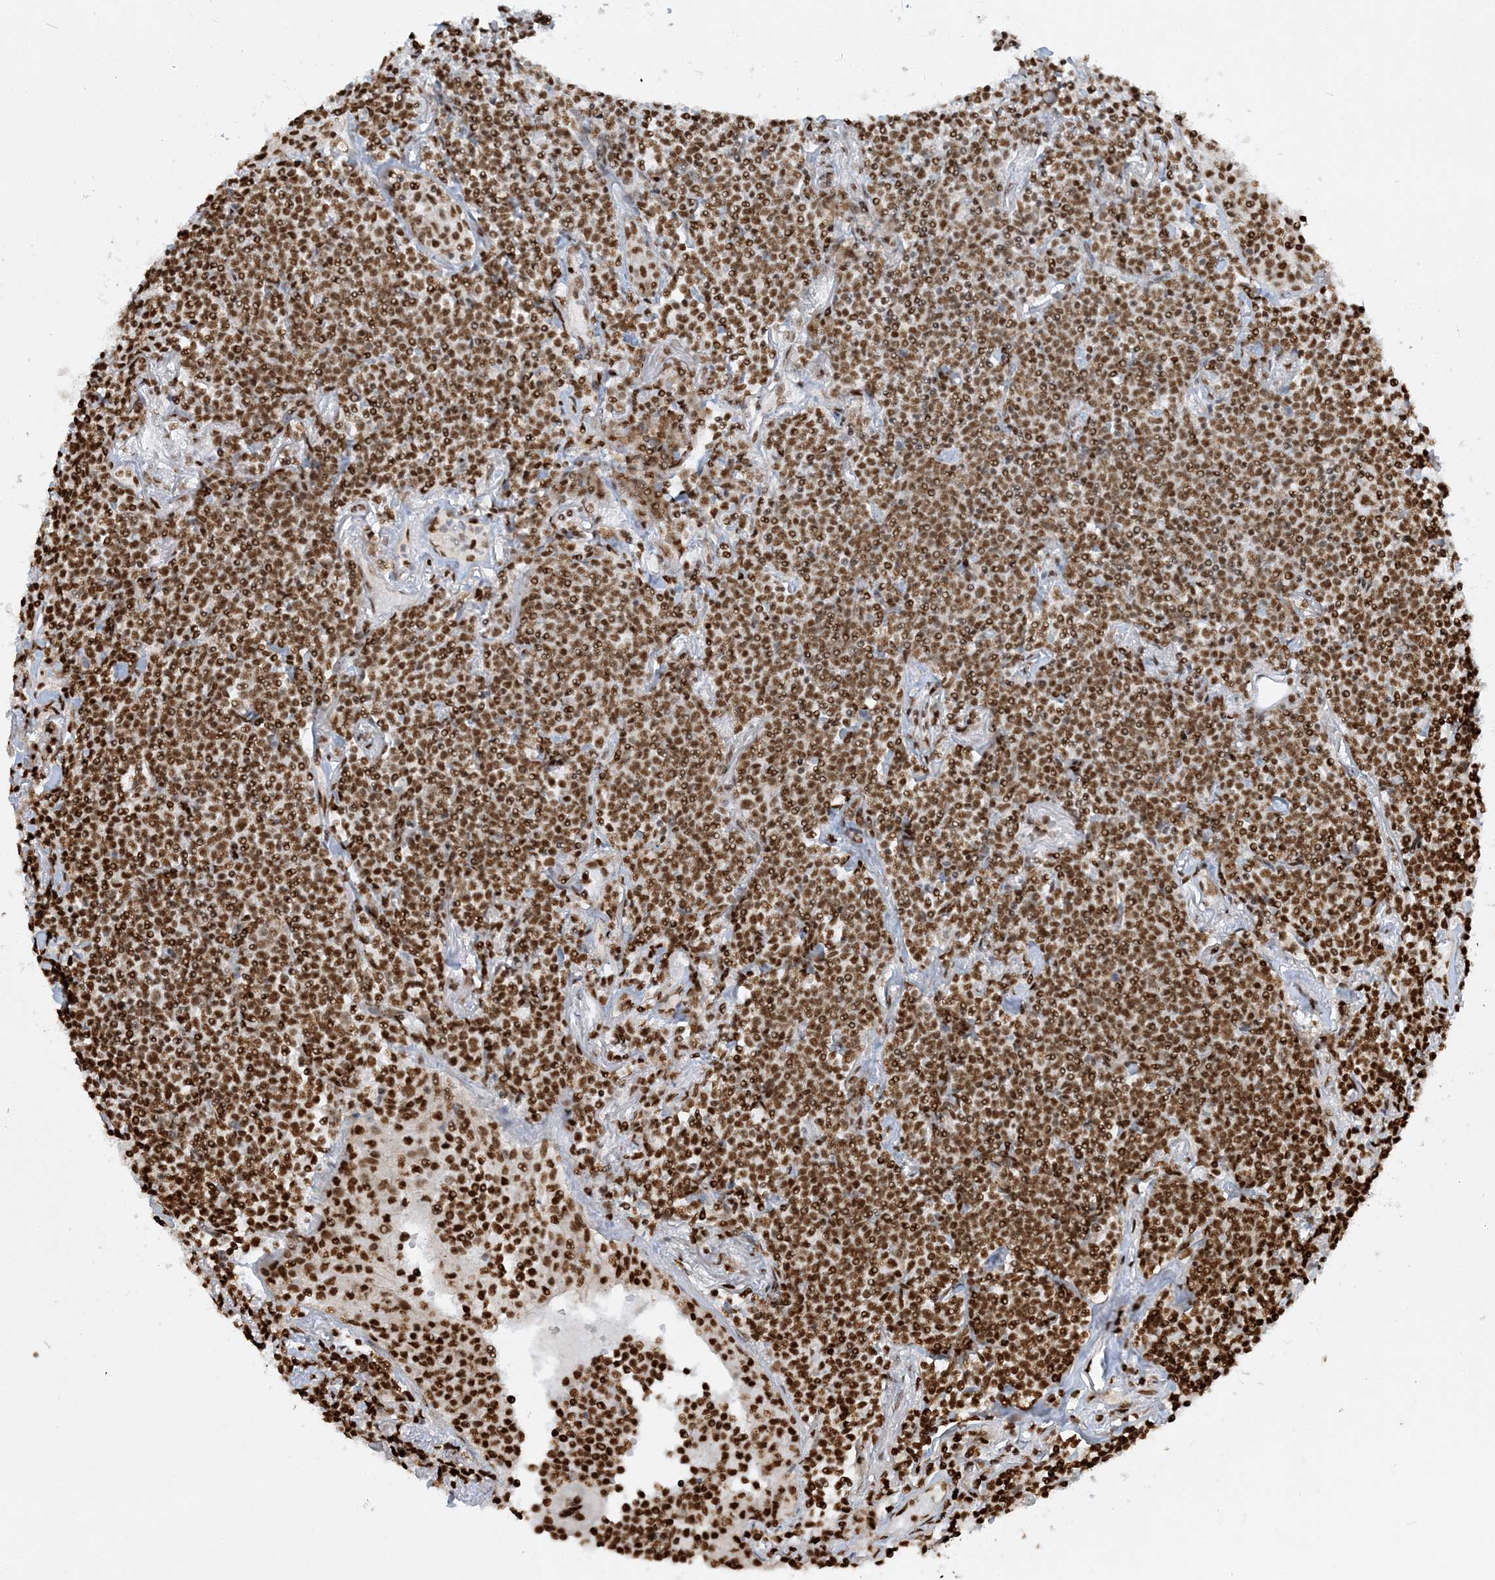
{"staining": {"intensity": "strong", "quantity": ">75%", "location": "nuclear"}, "tissue": "lymphoma", "cell_type": "Tumor cells", "image_type": "cancer", "snomed": [{"axis": "morphology", "description": "Malignant lymphoma, non-Hodgkin's type, Low grade"}, {"axis": "topography", "description": "Lung"}], "caption": "Human lymphoma stained for a protein (brown) shows strong nuclear positive expression in approximately >75% of tumor cells.", "gene": "DELE1", "patient": {"sex": "female", "age": 71}}